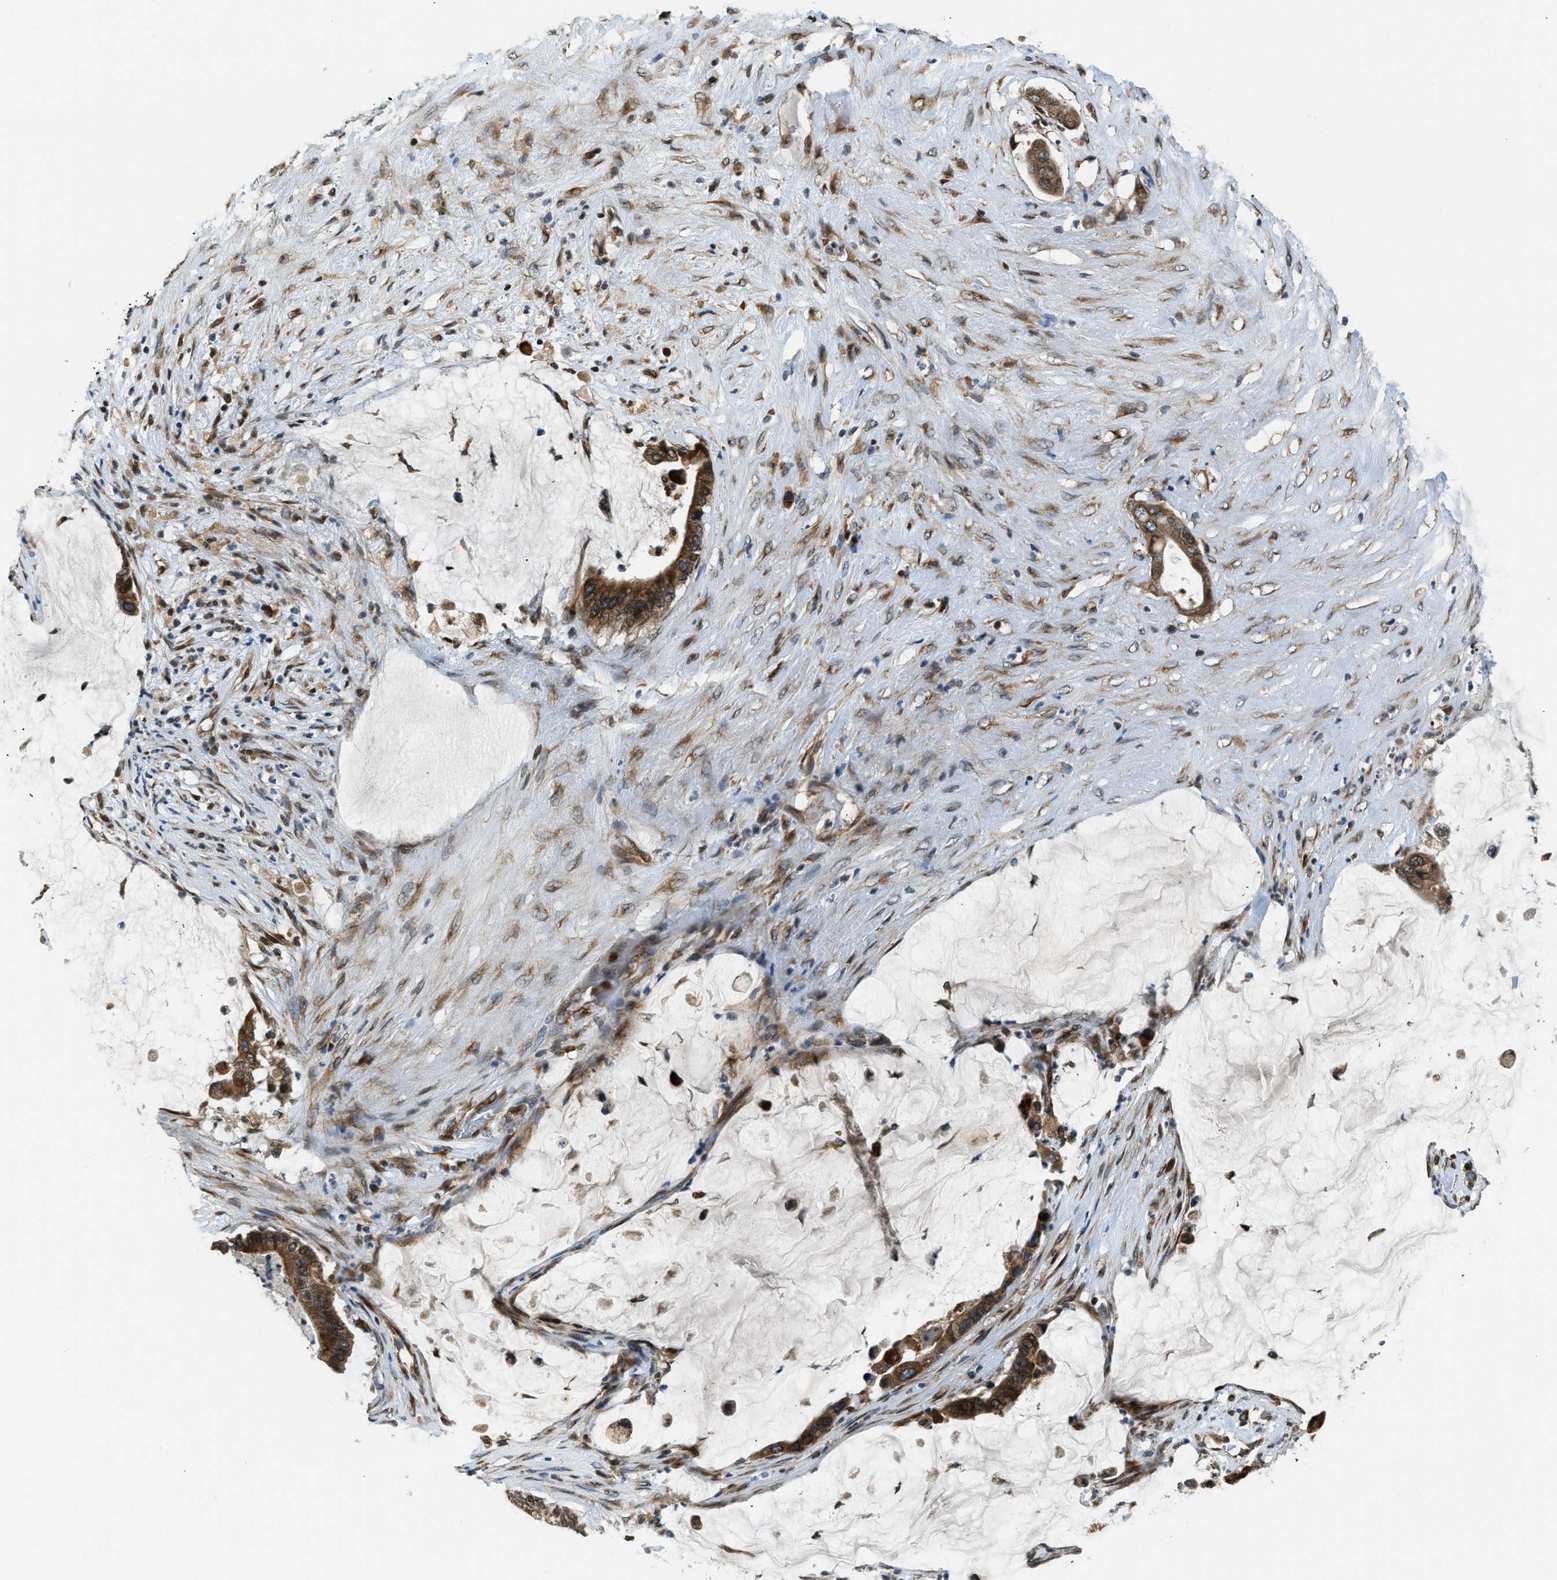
{"staining": {"intensity": "moderate", "quantity": ">75%", "location": "cytoplasmic/membranous"}, "tissue": "pancreatic cancer", "cell_type": "Tumor cells", "image_type": "cancer", "snomed": [{"axis": "morphology", "description": "Adenocarcinoma, NOS"}, {"axis": "topography", "description": "Pancreas"}], "caption": "Immunohistochemical staining of pancreatic cancer (adenocarcinoma) exhibits medium levels of moderate cytoplasmic/membranous protein positivity in approximately >75% of tumor cells.", "gene": "RETREG3", "patient": {"sex": "male", "age": 41}}